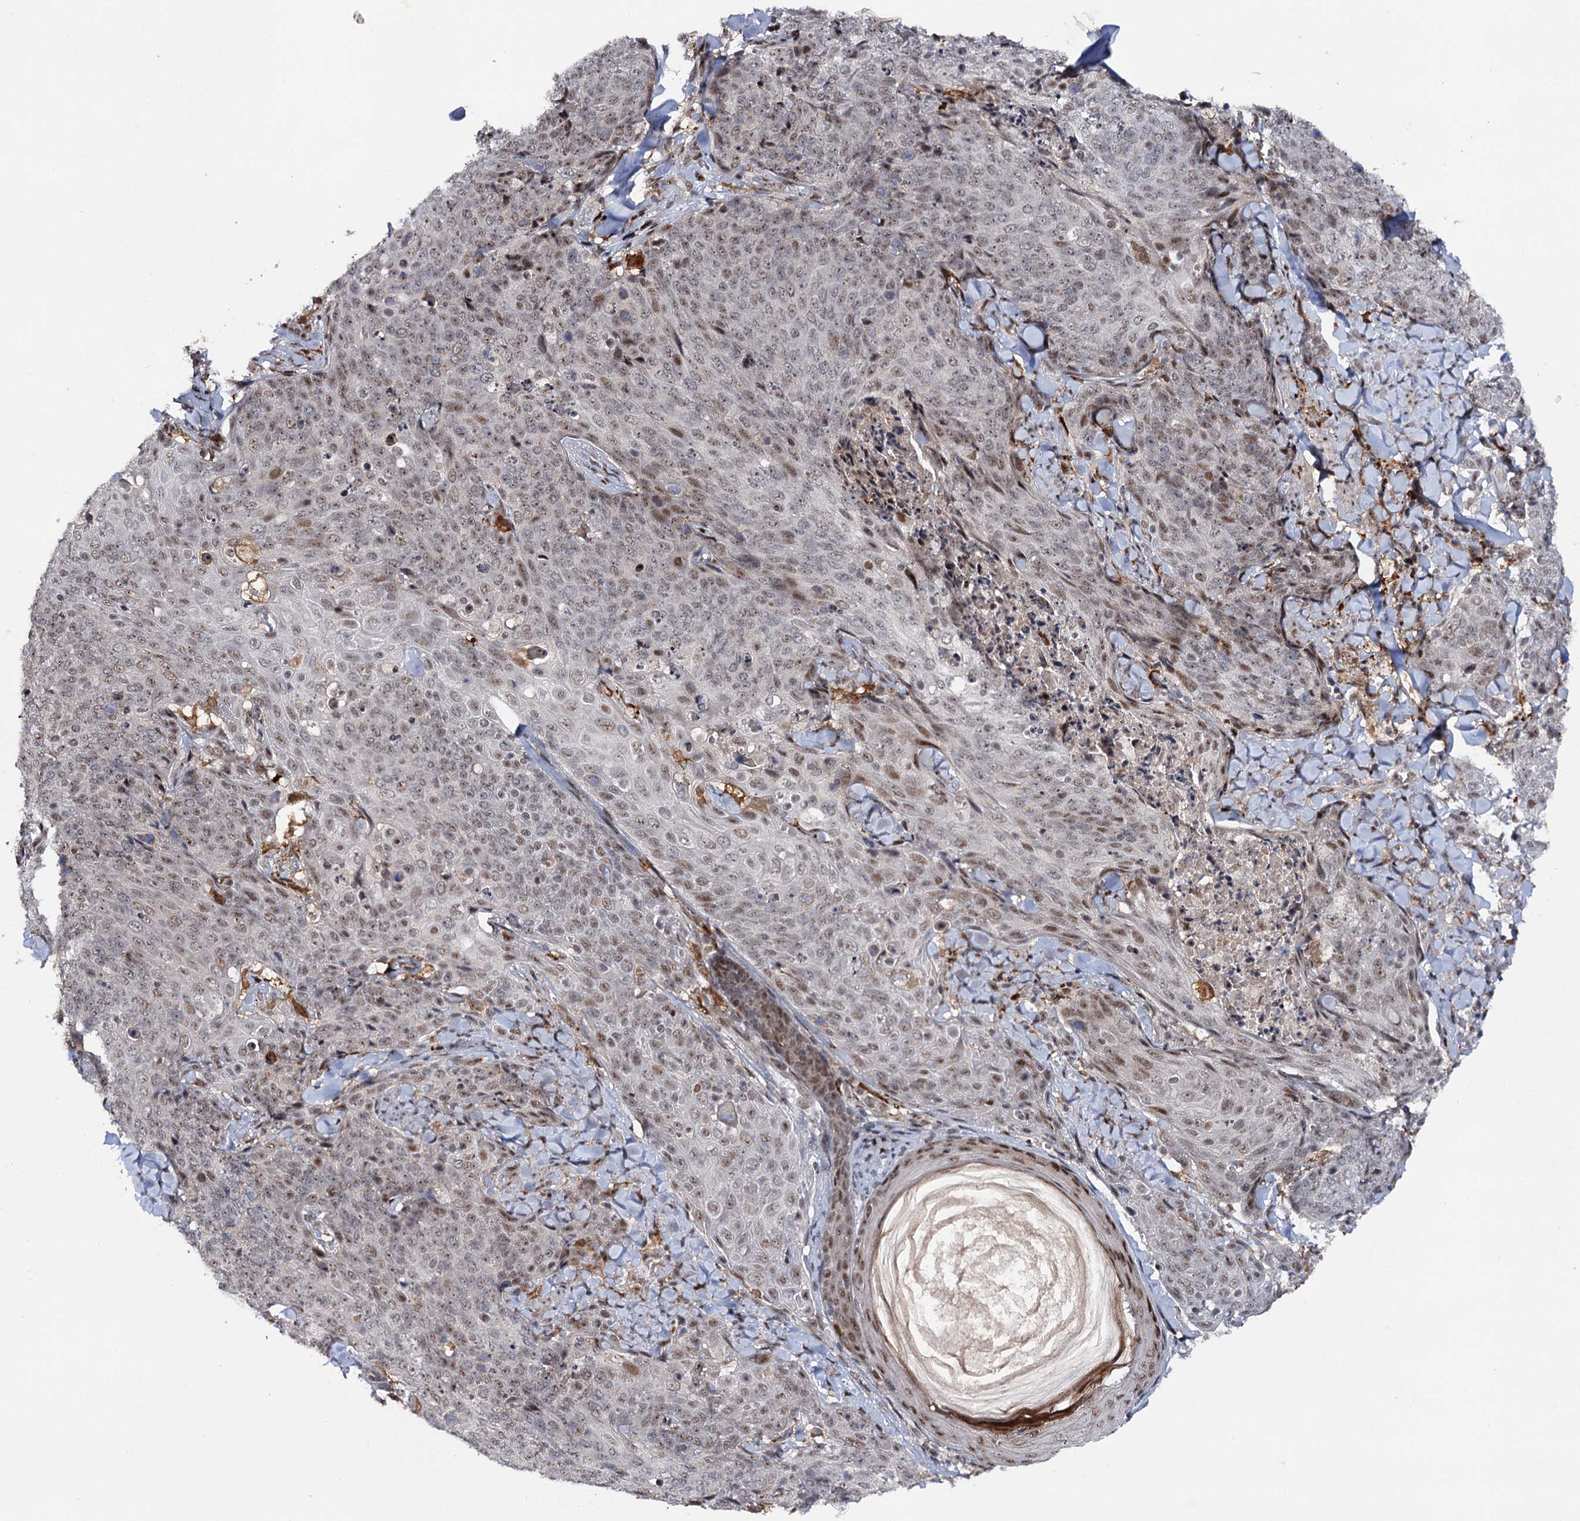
{"staining": {"intensity": "moderate", "quantity": "<25%", "location": "nuclear"}, "tissue": "skin cancer", "cell_type": "Tumor cells", "image_type": "cancer", "snomed": [{"axis": "morphology", "description": "Squamous cell carcinoma, NOS"}, {"axis": "topography", "description": "Skin"}, {"axis": "topography", "description": "Vulva"}], "caption": "The histopathology image reveals staining of skin cancer, revealing moderate nuclear protein staining (brown color) within tumor cells.", "gene": "BUD13", "patient": {"sex": "female", "age": 85}}